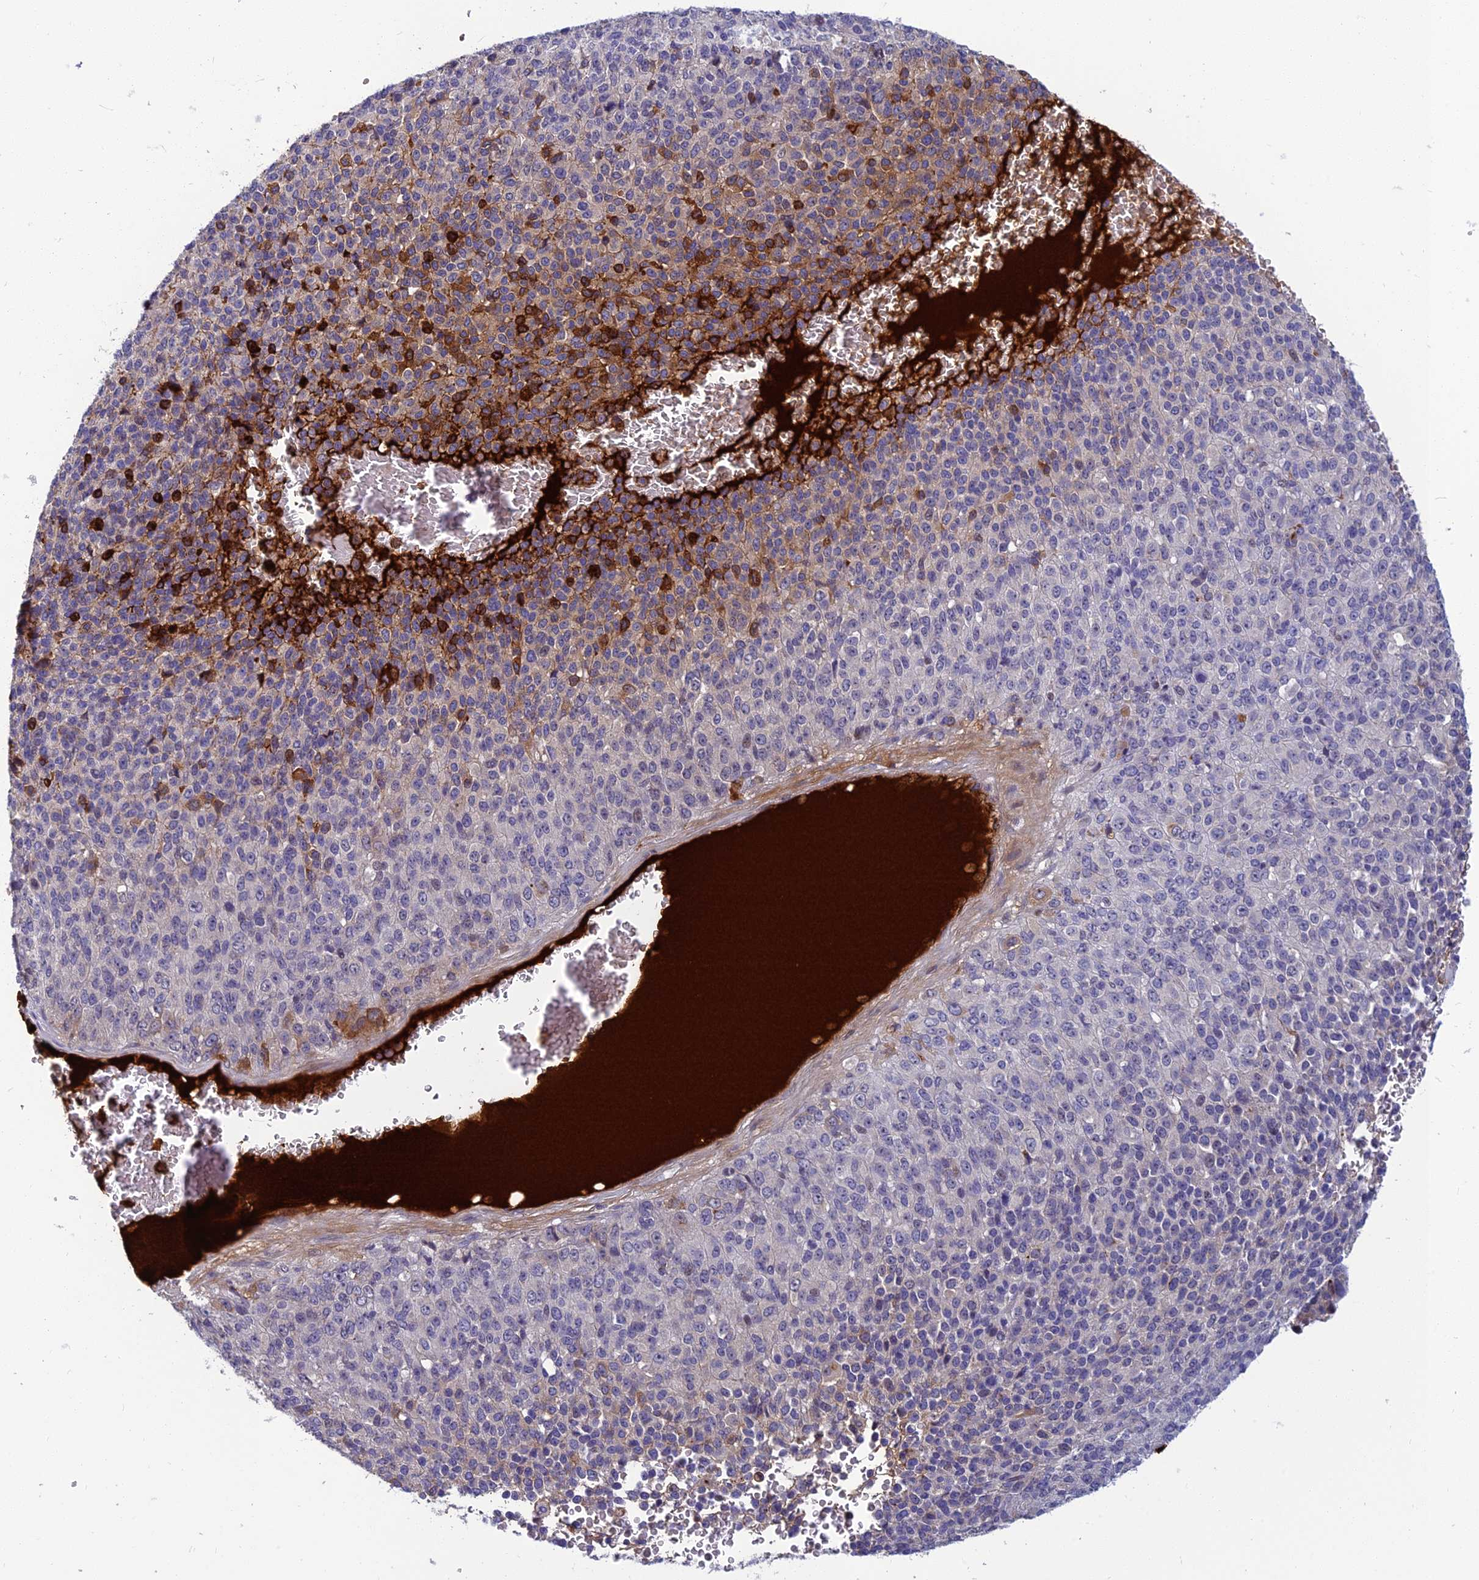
{"staining": {"intensity": "moderate", "quantity": "<25%", "location": "cytoplasmic/membranous"}, "tissue": "melanoma", "cell_type": "Tumor cells", "image_type": "cancer", "snomed": [{"axis": "morphology", "description": "Malignant melanoma, Metastatic site"}, {"axis": "topography", "description": "Brain"}], "caption": "Brown immunohistochemical staining in human malignant melanoma (metastatic site) reveals moderate cytoplasmic/membranous expression in approximately <25% of tumor cells.", "gene": "CLEC11A", "patient": {"sex": "female", "age": 56}}